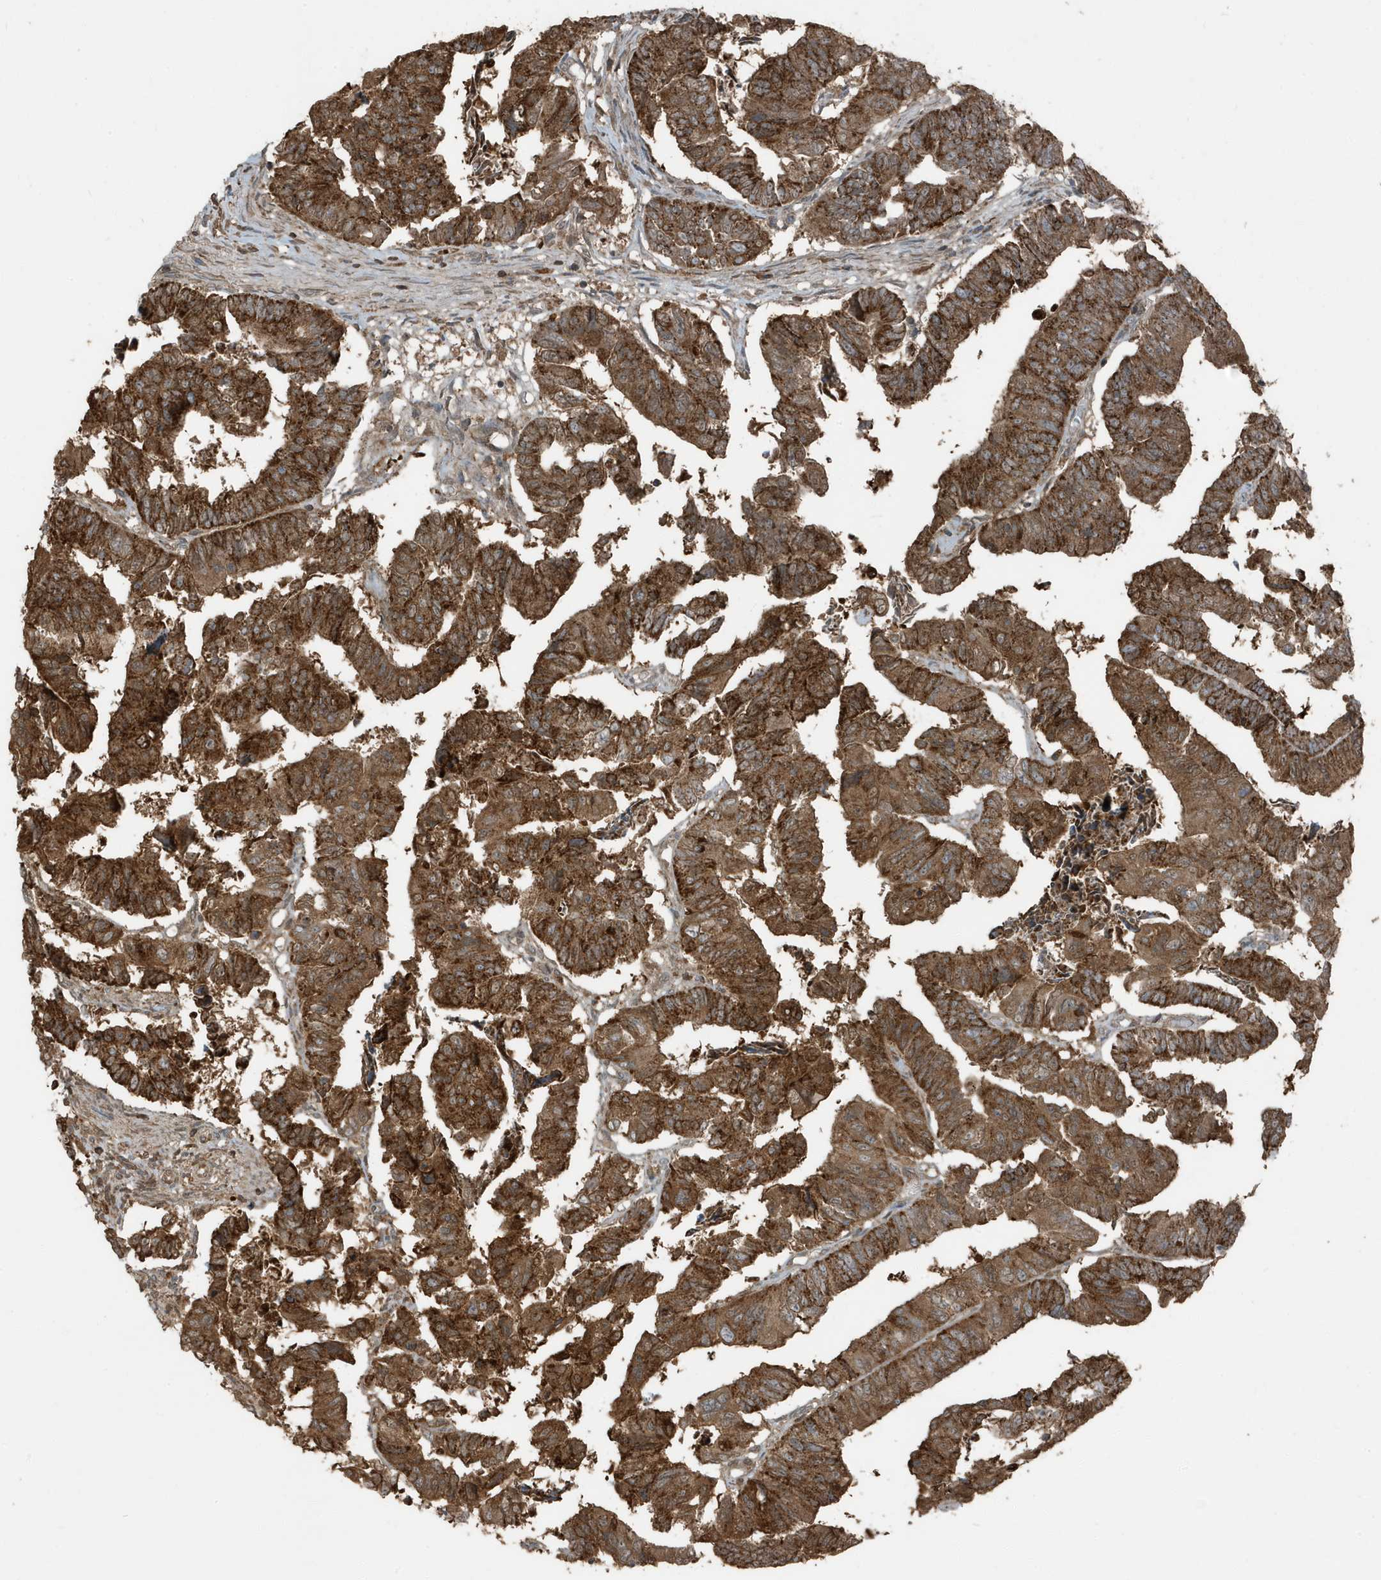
{"staining": {"intensity": "strong", "quantity": ">75%", "location": "cytoplasmic/membranous"}, "tissue": "colorectal cancer", "cell_type": "Tumor cells", "image_type": "cancer", "snomed": [{"axis": "morphology", "description": "Adenocarcinoma, NOS"}, {"axis": "topography", "description": "Rectum"}], "caption": "Brown immunohistochemical staining in human adenocarcinoma (colorectal) shows strong cytoplasmic/membranous positivity in approximately >75% of tumor cells.", "gene": "AZI2", "patient": {"sex": "female", "age": 65}}